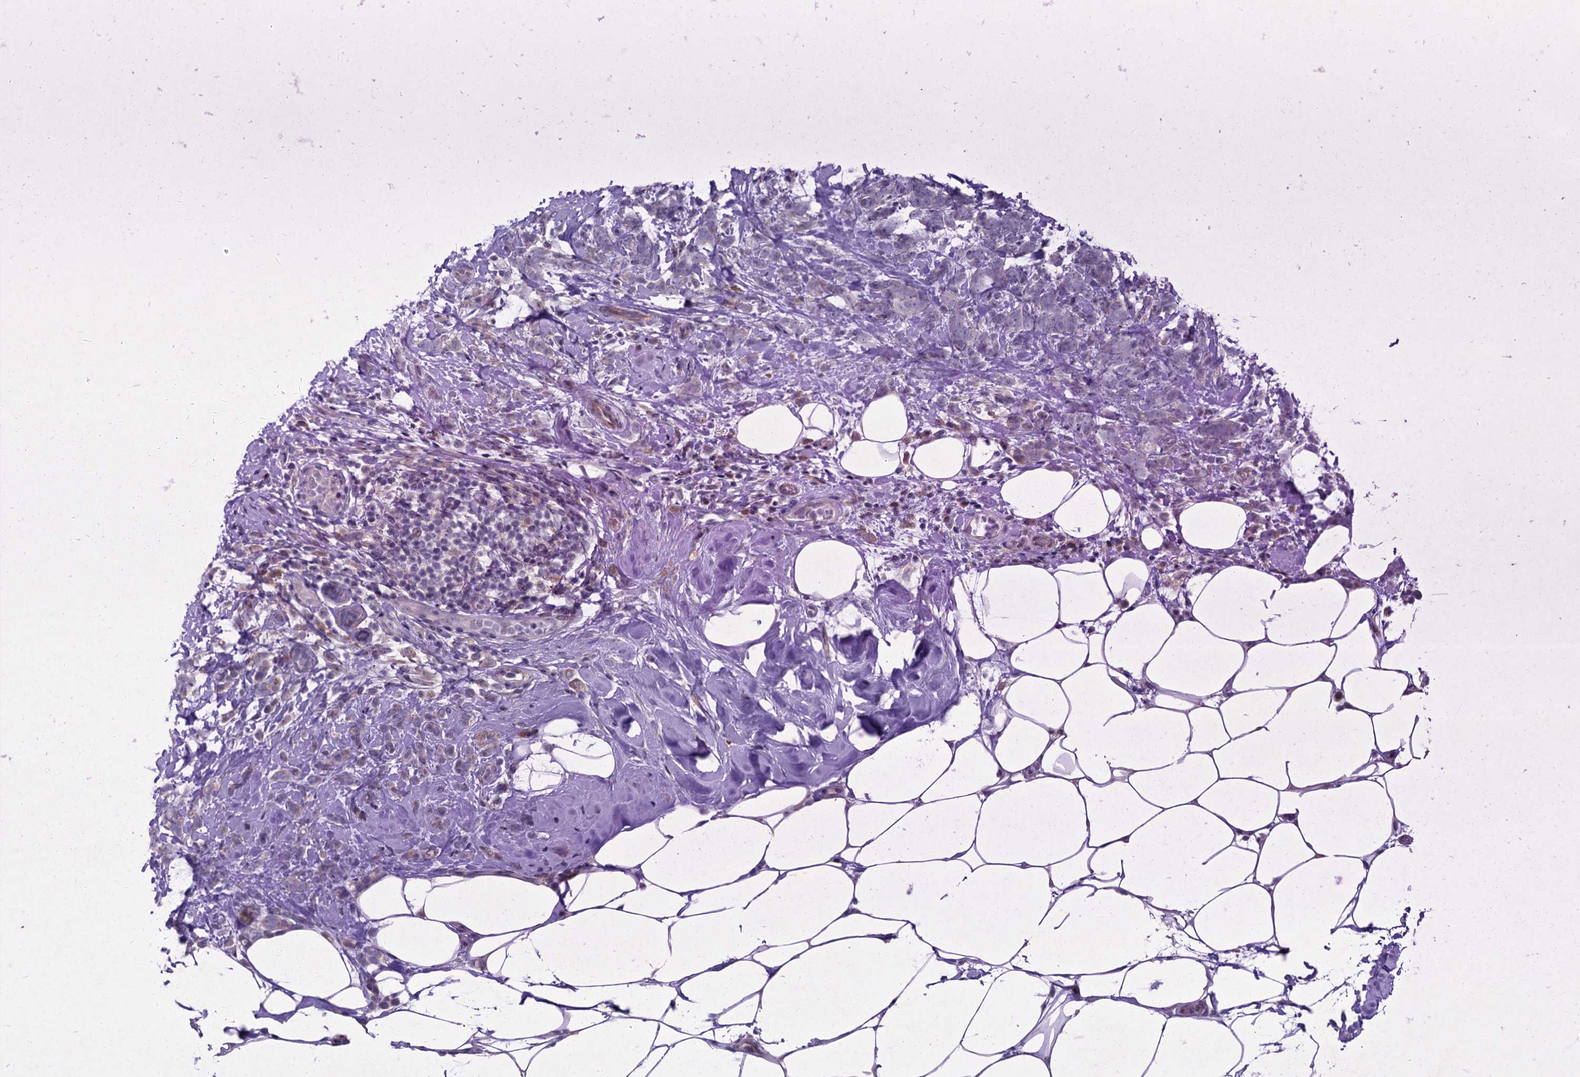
{"staining": {"intensity": "negative", "quantity": "none", "location": "none"}, "tissue": "breast cancer", "cell_type": "Tumor cells", "image_type": "cancer", "snomed": [{"axis": "morphology", "description": "Lobular carcinoma"}, {"axis": "topography", "description": "Breast"}], "caption": "High power microscopy micrograph of an immunohistochemistry histopathology image of breast cancer, revealing no significant positivity in tumor cells. (IHC, brightfield microscopy, high magnification).", "gene": "QPCTL", "patient": {"sex": "female", "age": 58}}